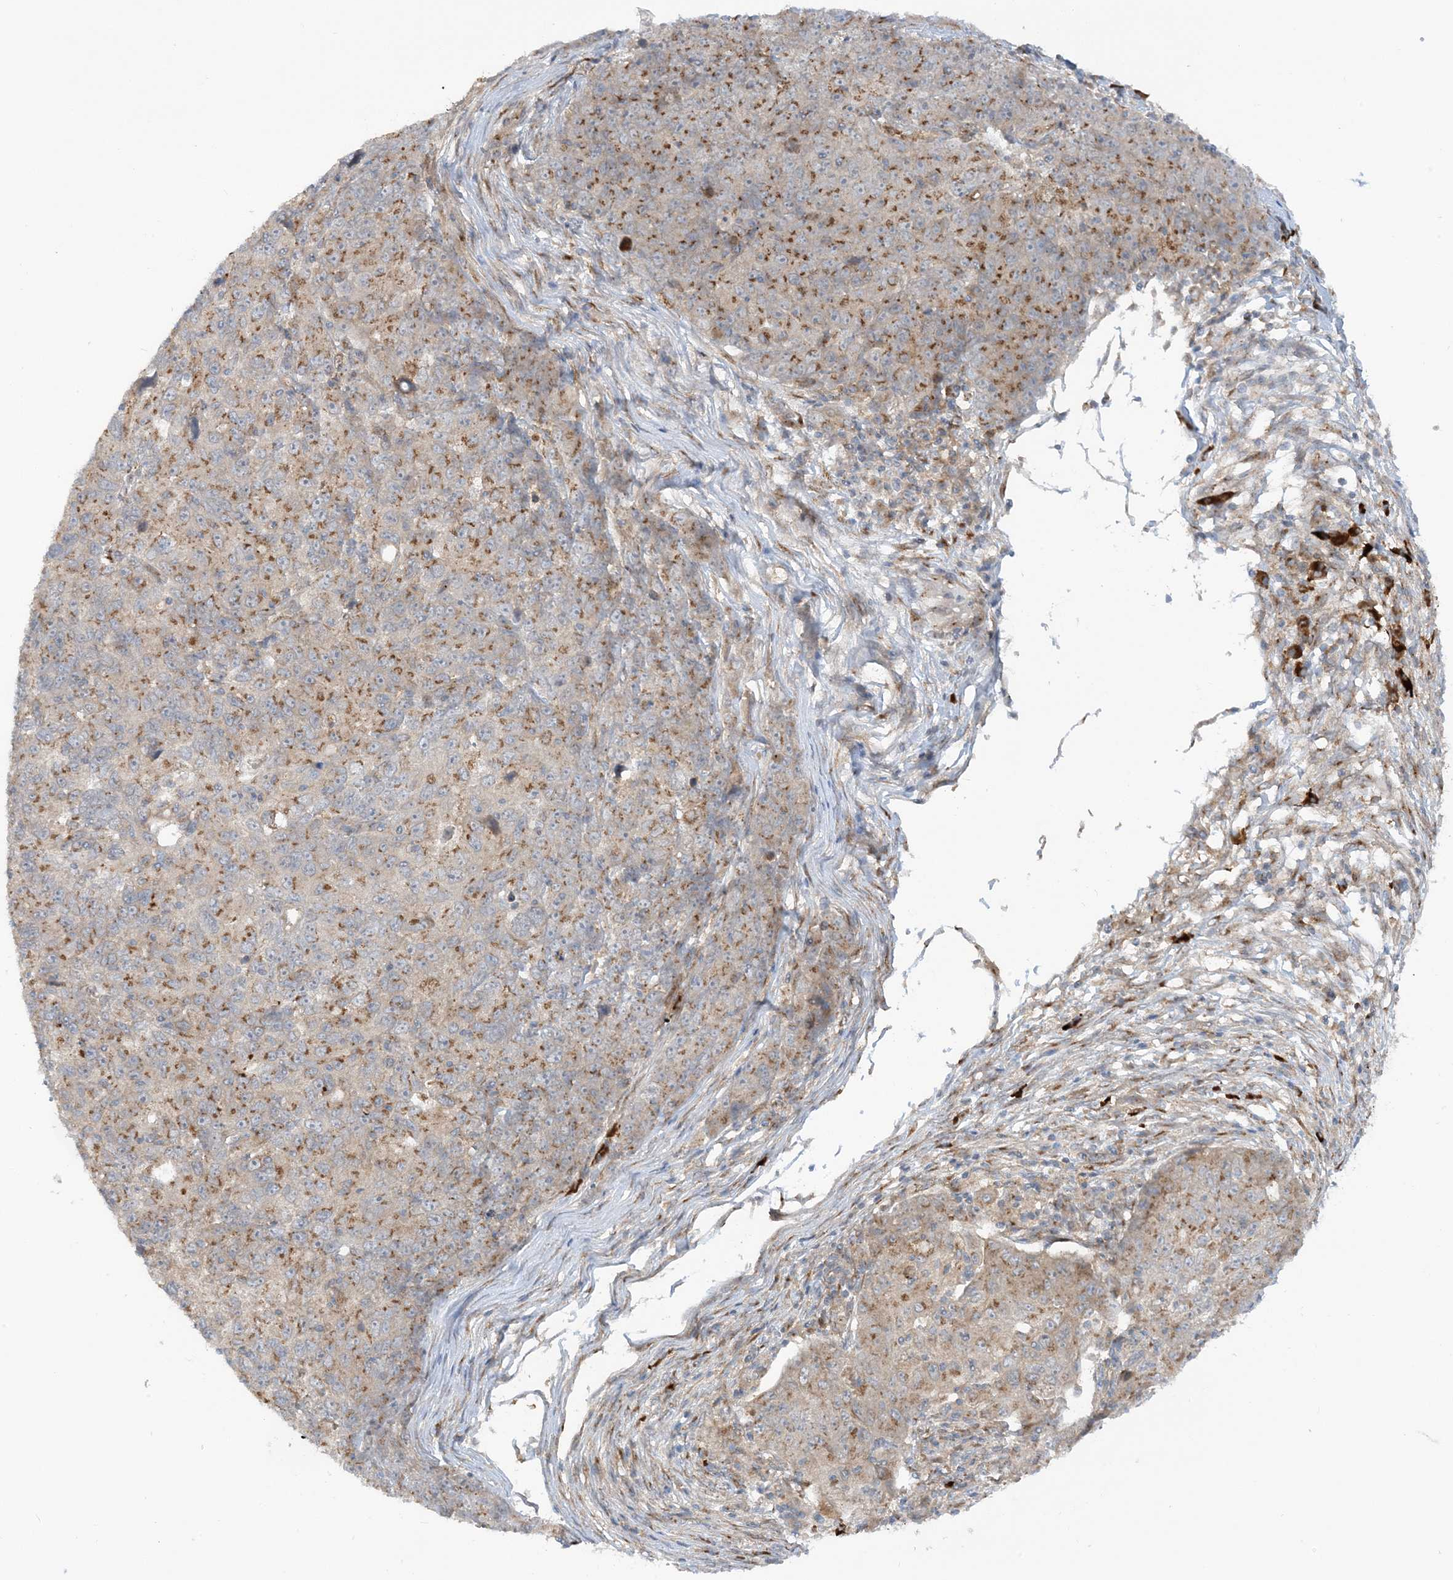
{"staining": {"intensity": "moderate", "quantity": ">75%", "location": "cytoplasmic/membranous"}, "tissue": "ovarian cancer", "cell_type": "Tumor cells", "image_type": "cancer", "snomed": [{"axis": "morphology", "description": "Carcinoma, endometroid"}, {"axis": "topography", "description": "Ovary"}], "caption": "Tumor cells demonstrate medium levels of moderate cytoplasmic/membranous staining in about >75% of cells in ovarian cancer (endometroid carcinoma). (DAB (3,3'-diaminobenzidine) IHC with brightfield microscopy, high magnification).", "gene": "RPP40", "patient": {"sex": "female", "age": 42}}